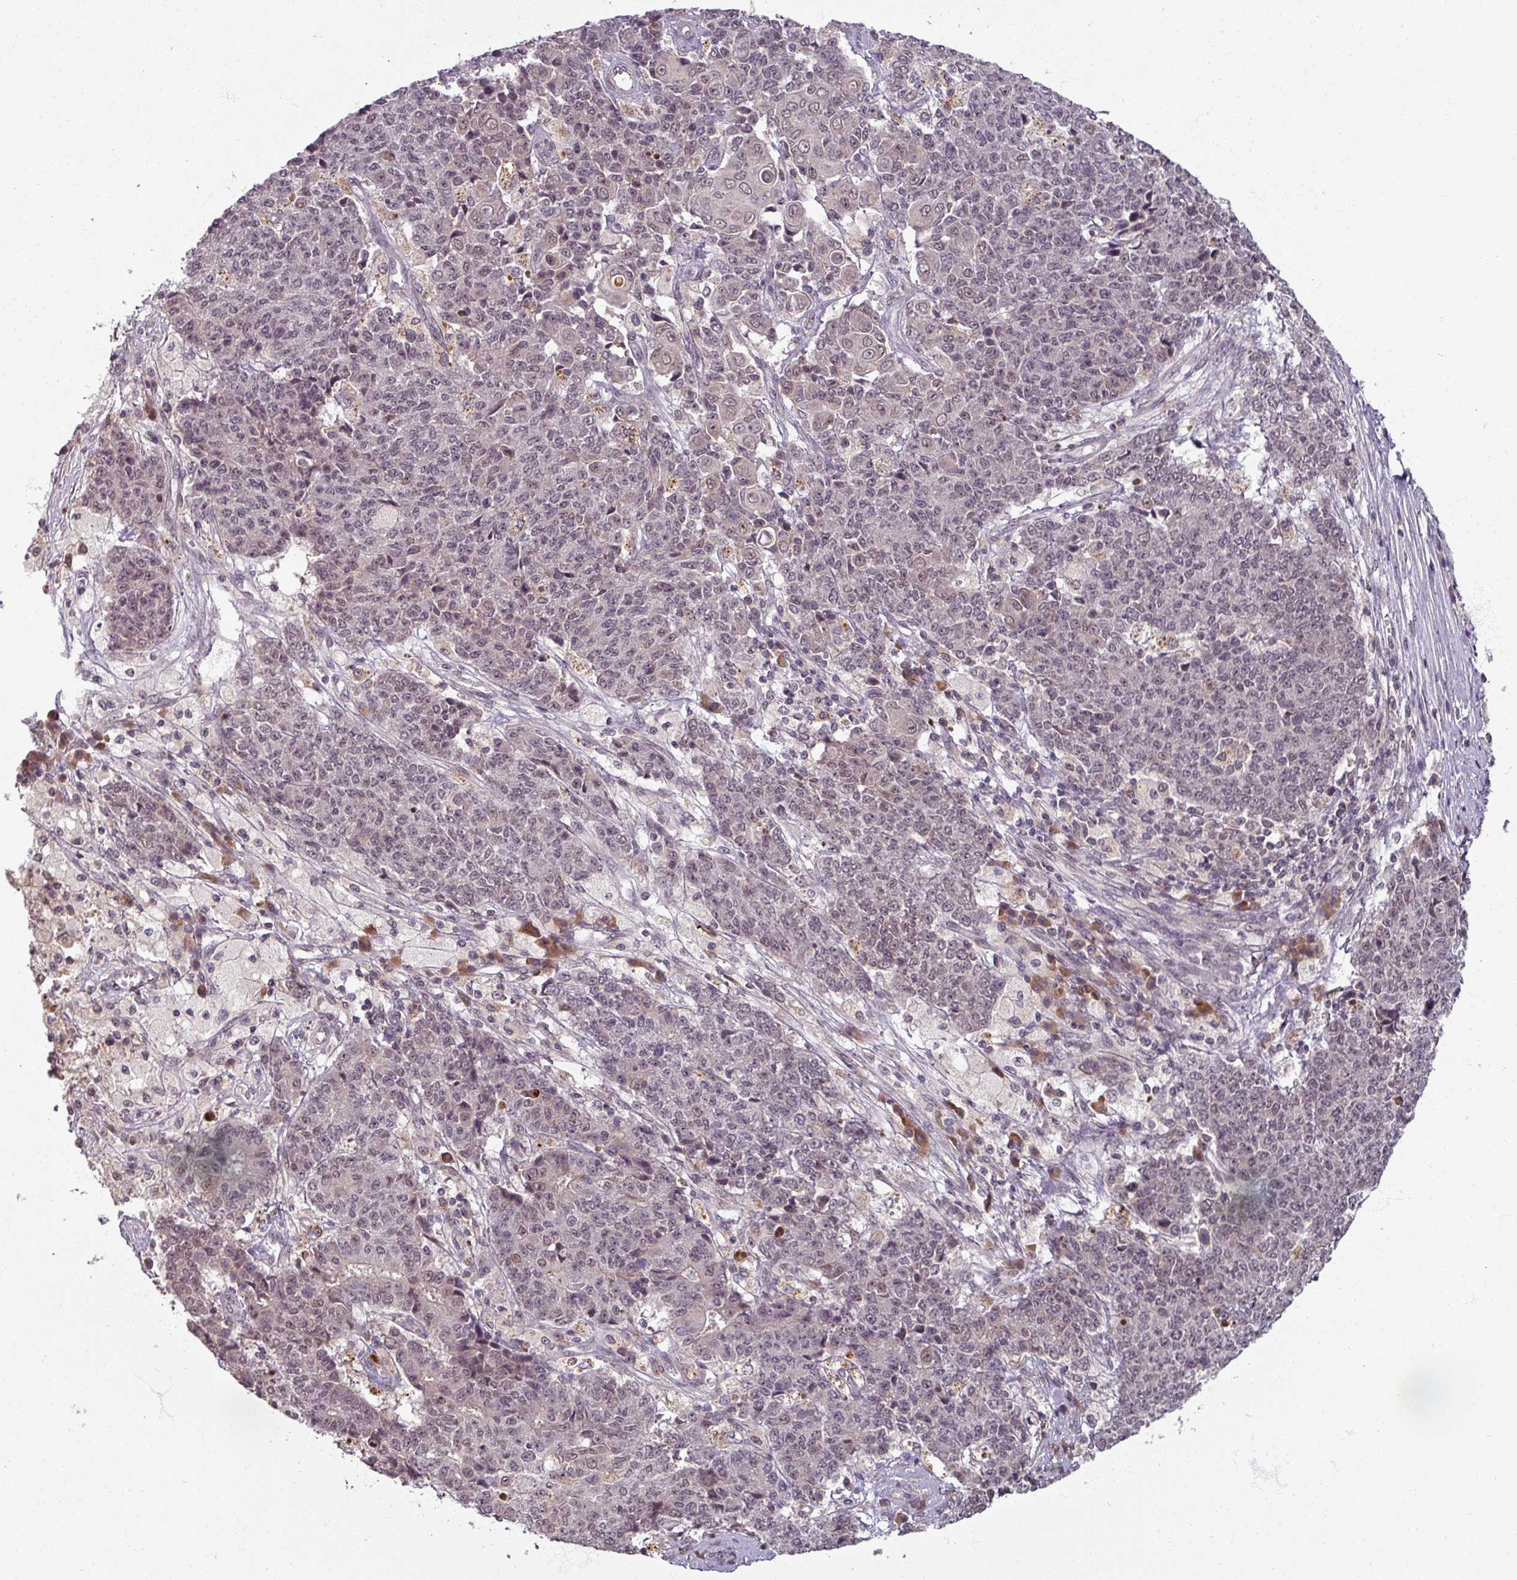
{"staining": {"intensity": "weak", "quantity": "<25%", "location": "nuclear"}, "tissue": "ovarian cancer", "cell_type": "Tumor cells", "image_type": "cancer", "snomed": [{"axis": "morphology", "description": "Carcinoma, endometroid"}, {"axis": "topography", "description": "Ovary"}], "caption": "Immunohistochemistry micrograph of endometroid carcinoma (ovarian) stained for a protein (brown), which reveals no staining in tumor cells.", "gene": "POLR2G", "patient": {"sex": "female", "age": 42}}